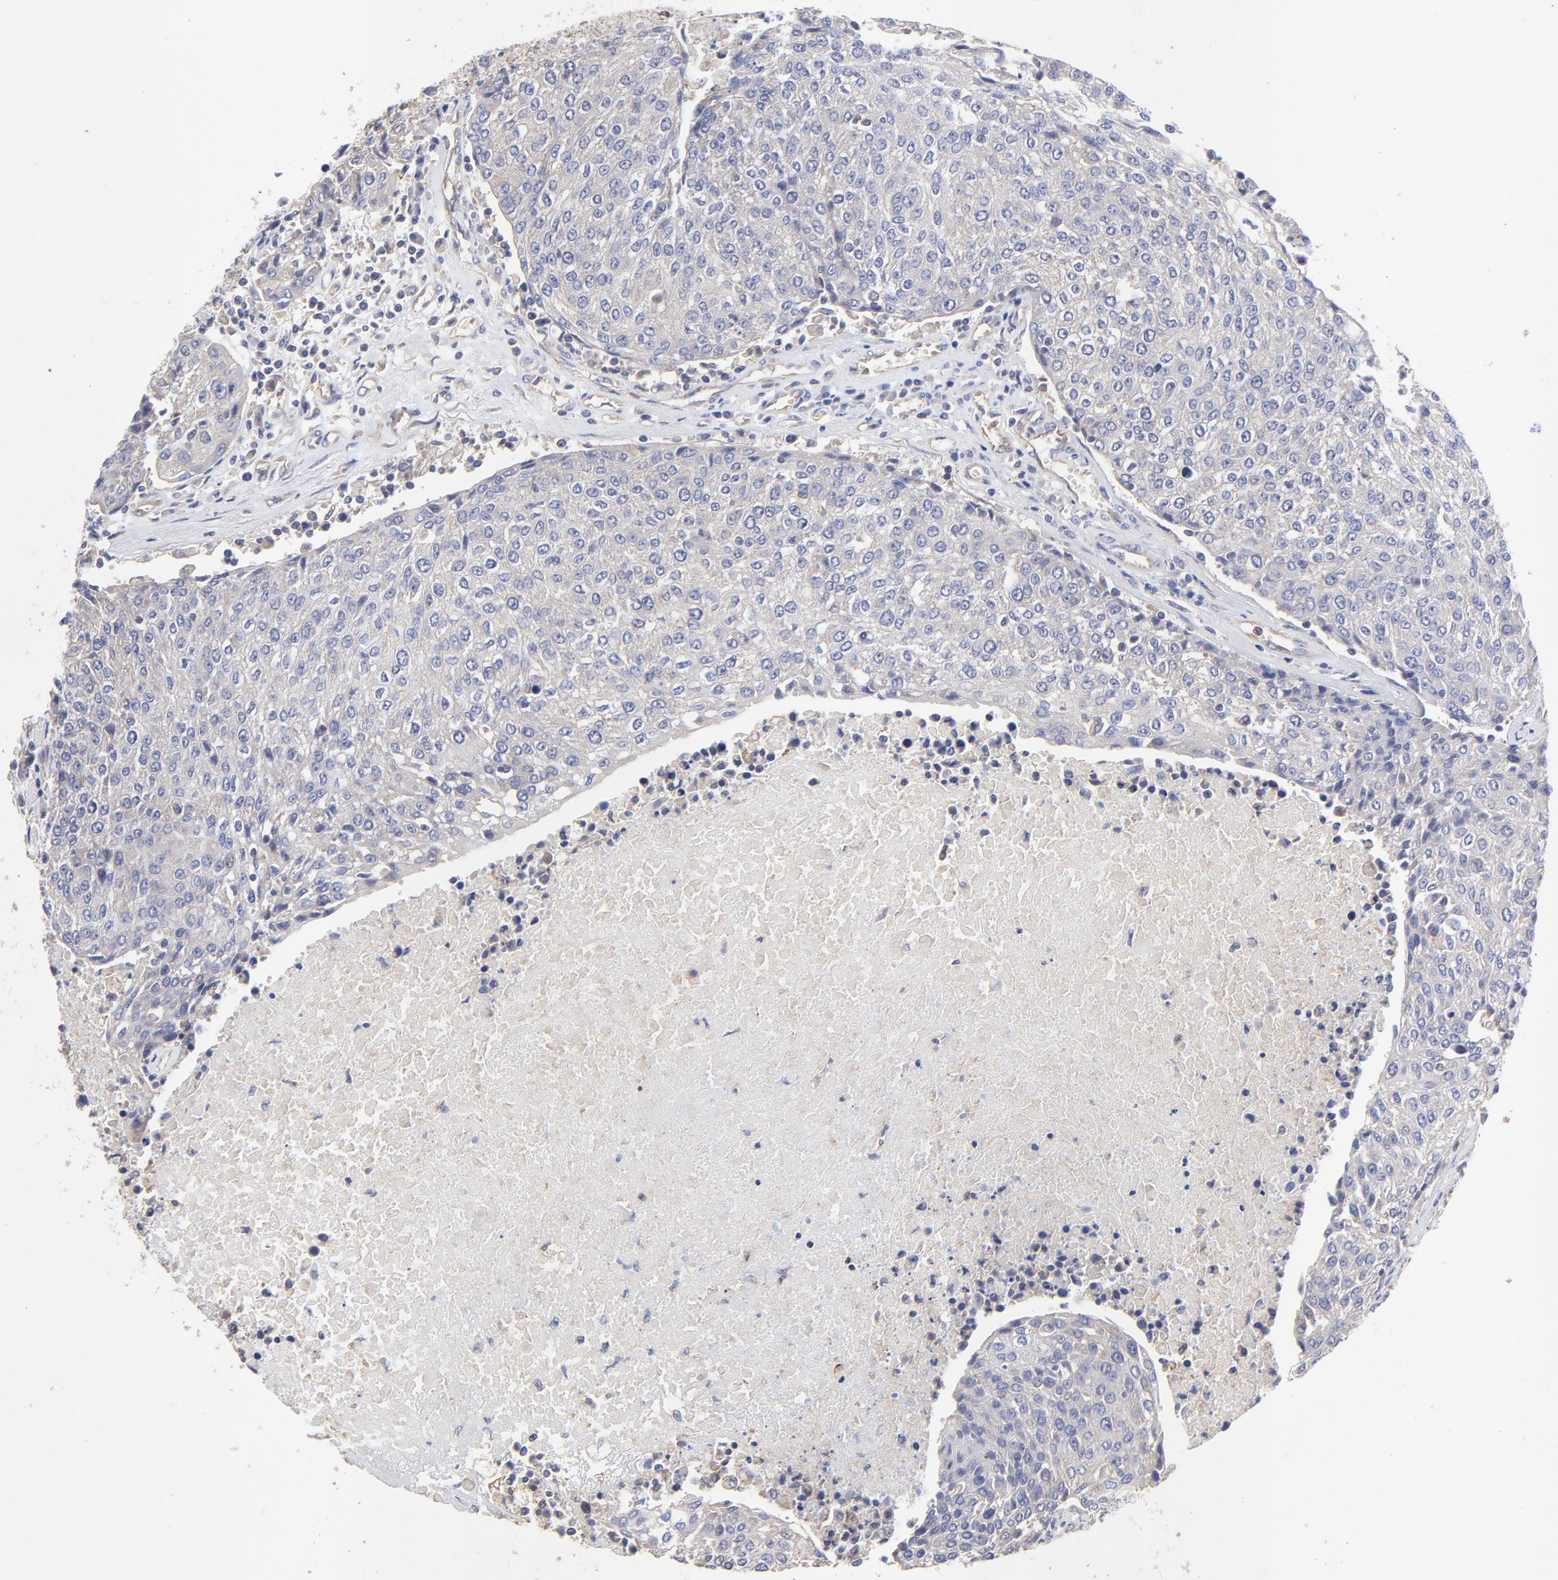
{"staining": {"intensity": "negative", "quantity": "none", "location": "none"}, "tissue": "urothelial cancer", "cell_type": "Tumor cells", "image_type": "cancer", "snomed": [{"axis": "morphology", "description": "Urothelial carcinoma, High grade"}, {"axis": "topography", "description": "Urinary bladder"}], "caption": "Immunohistochemistry (IHC) histopathology image of neoplastic tissue: human urothelial cancer stained with DAB (3,3'-diaminobenzidine) shows no significant protein expression in tumor cells.", "gene": "SULF2", "patient": {"sex": "female", "age": 85}}